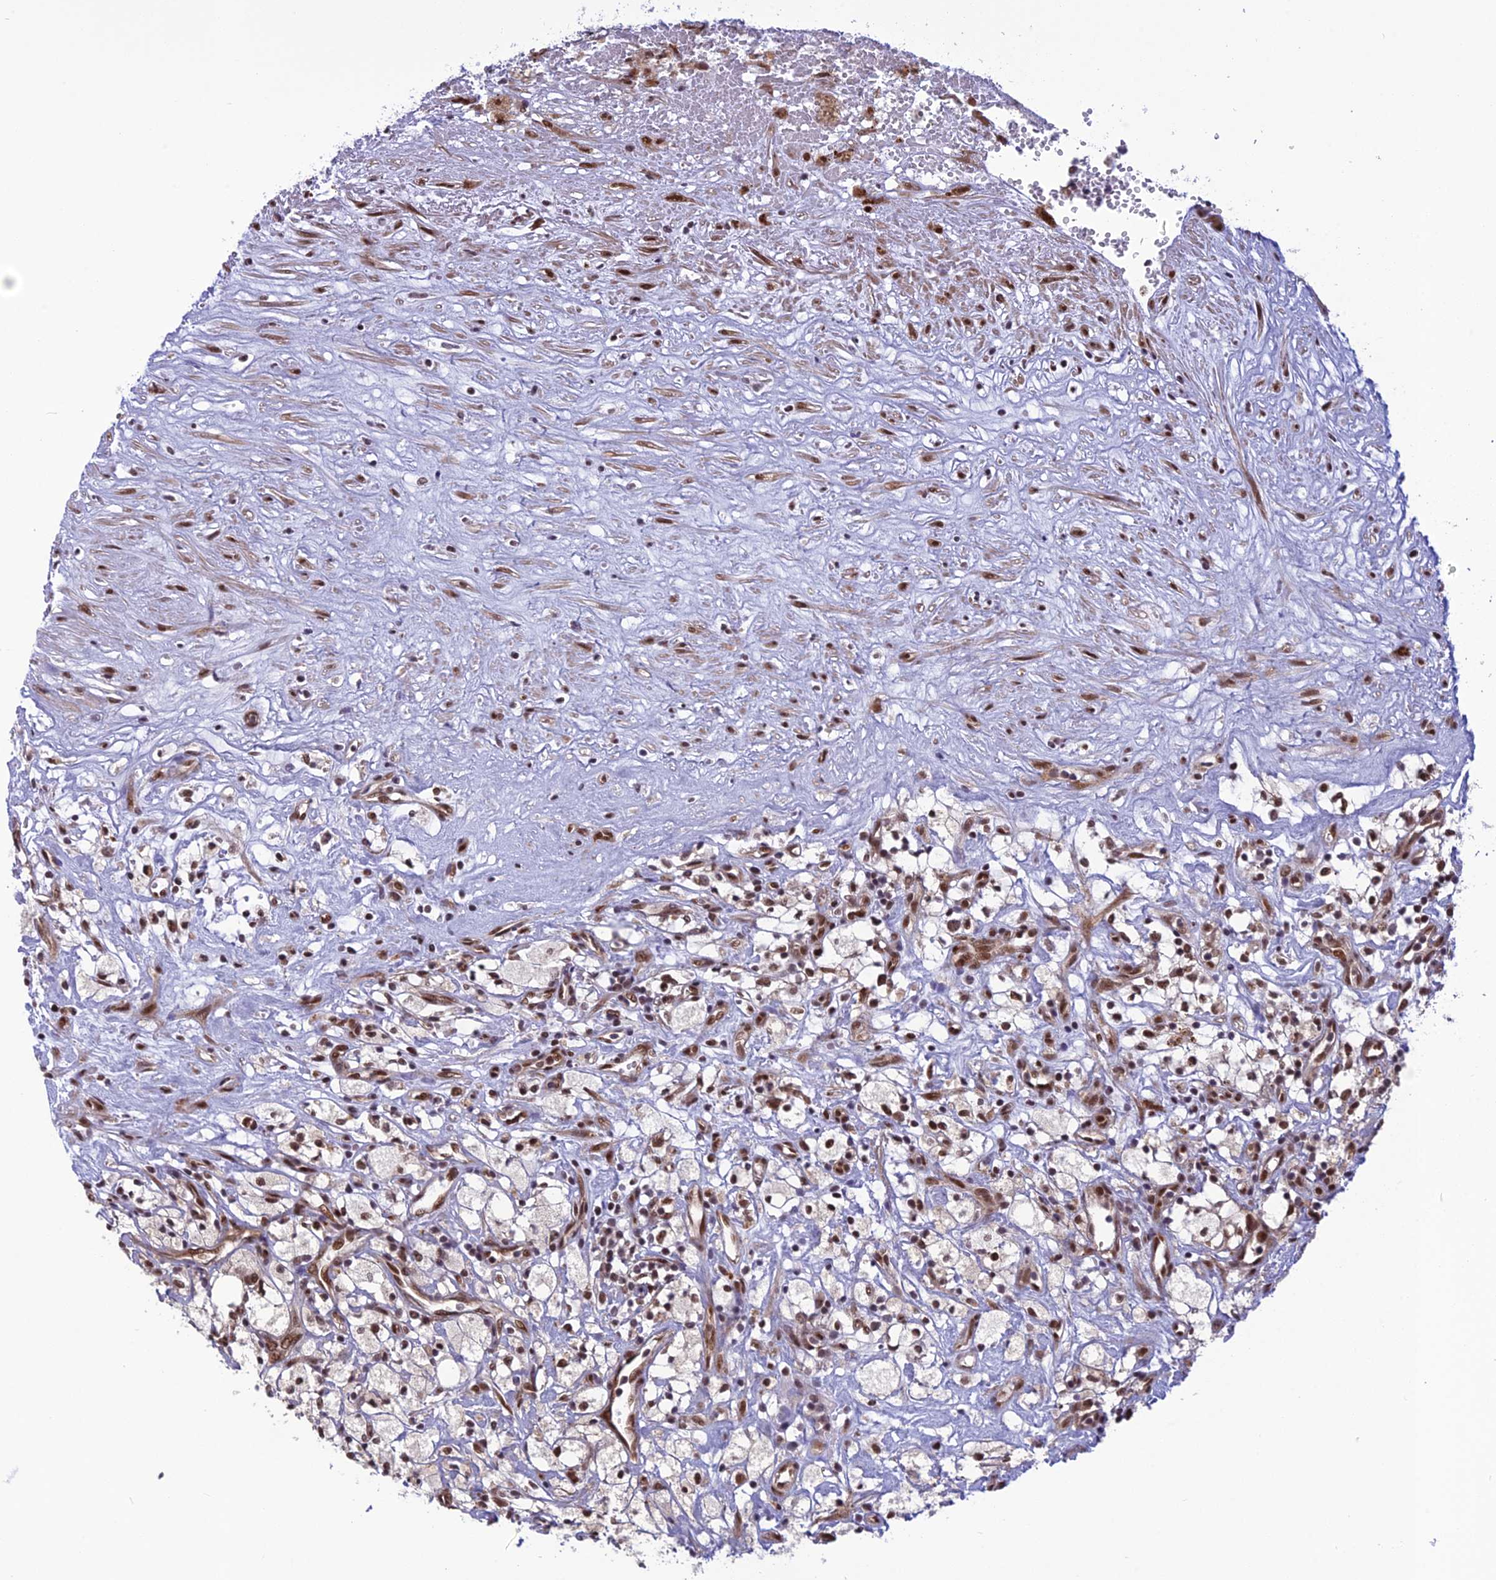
{"staining": {"intensity": "moderate", "quantity": ">75%", "location": "nuclear"}, "tissue": "renal cancer", "cell_type": "Tumor cells", "image_type": "cancer", "snomed": [{"axis": "morphology", "description": "Adenocarcinoma, NOS"}, {"axis": "topography", "description": "Kidney"}], "caption": "Moderate nuclear positivity for a protein is identified in about >75% of tumor cells of renal cancer using immunohistochemistry (IHC).", "gene": "RTRAF", "patient": {"sex": "male", "age": 59}}